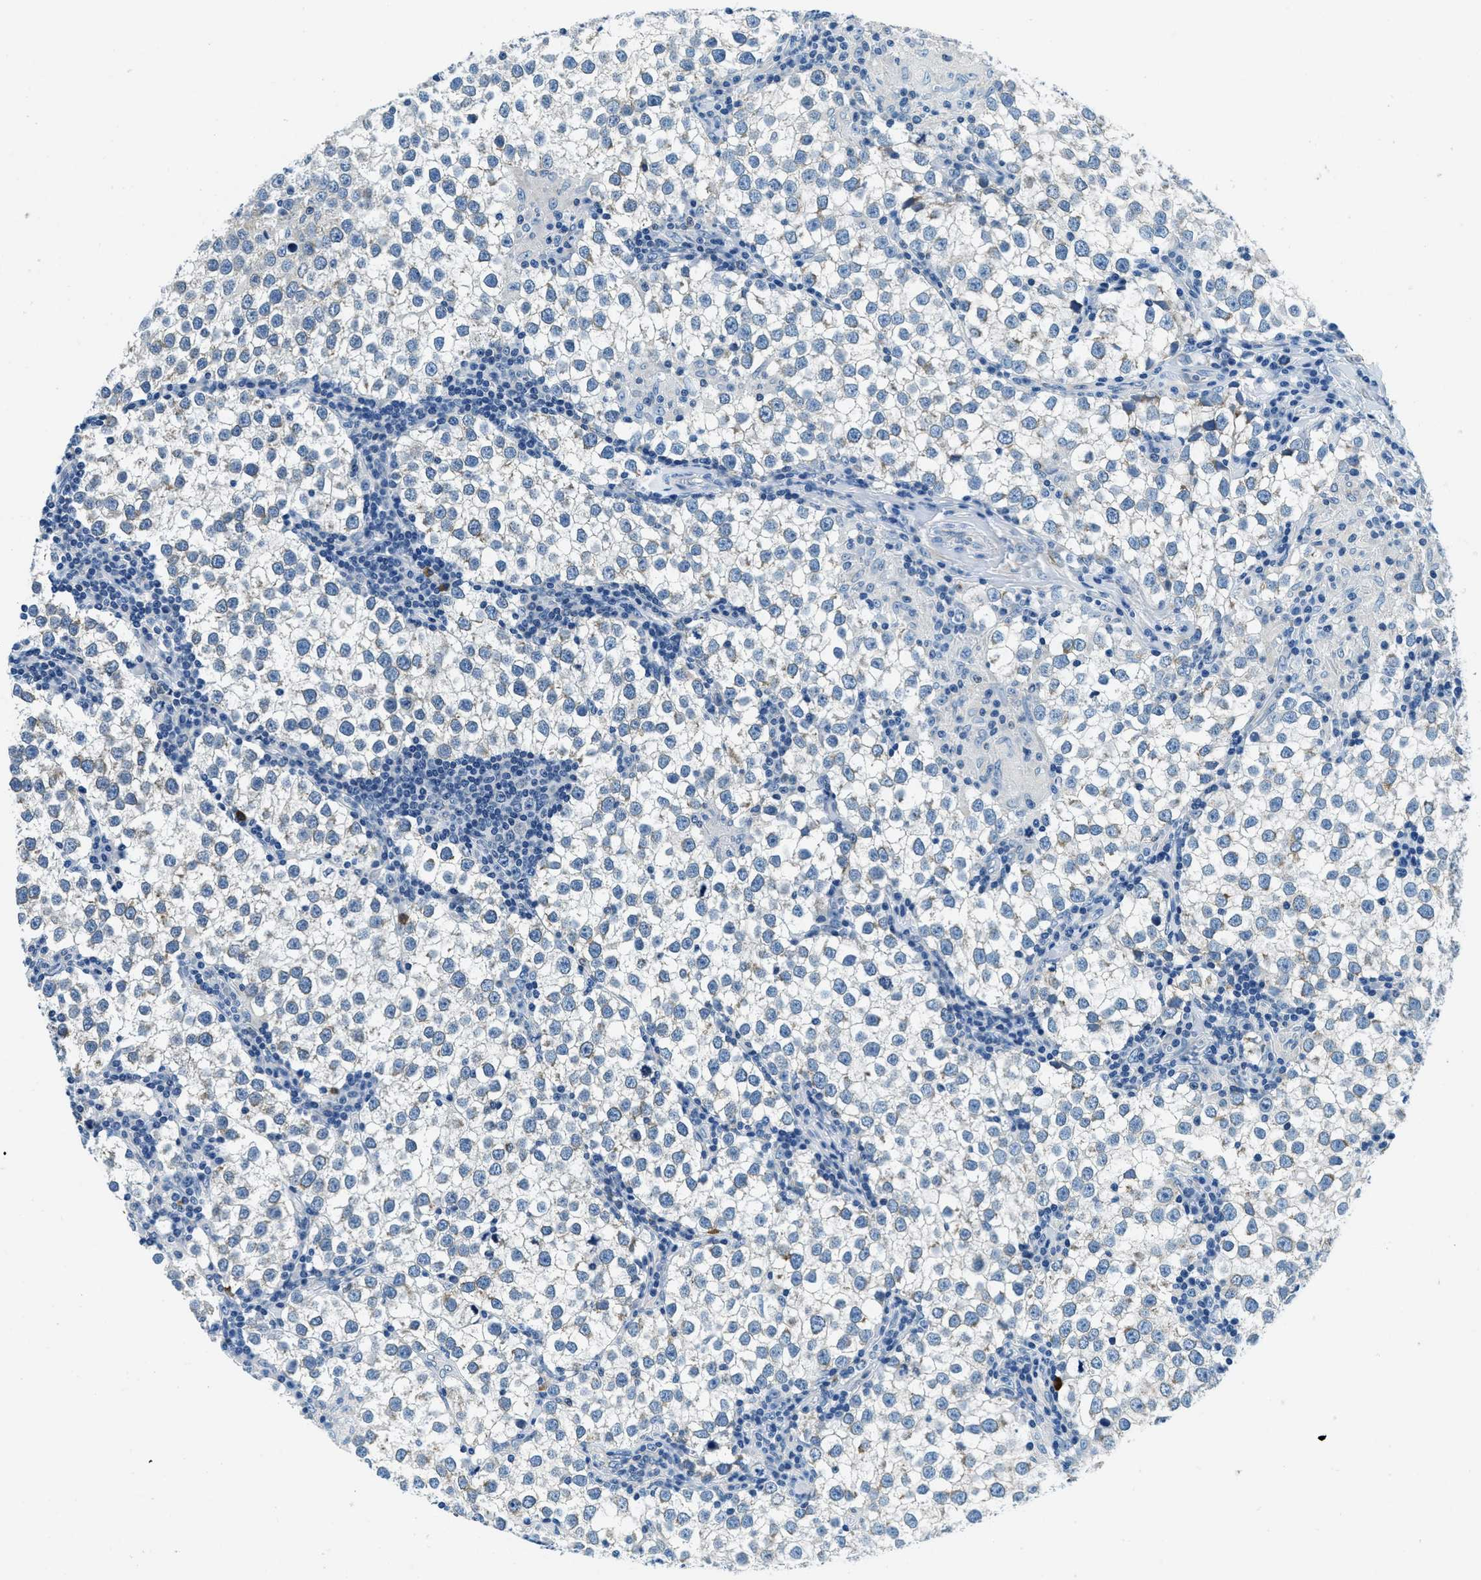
{"staining": {"intensity": "negative", "quantity": "none", "location": "none"}, "tissue": "testis cancer", "cell_type": "Tumor cells", "image_type": "cancer", "snomed": [{"axis": "morphology", "description": "Seminoma, NOS"}, {"axis": "morphology", "description": "Carcinoma, Embryonal, NOS"}, {"axis": "topography", "description": "Testis"}], "caption": "The image shows no staining of tumor cells in embryonal carcinoma (testis).", "gene": "UBAC2", "patient": {"sex": "male", "age": 36}}